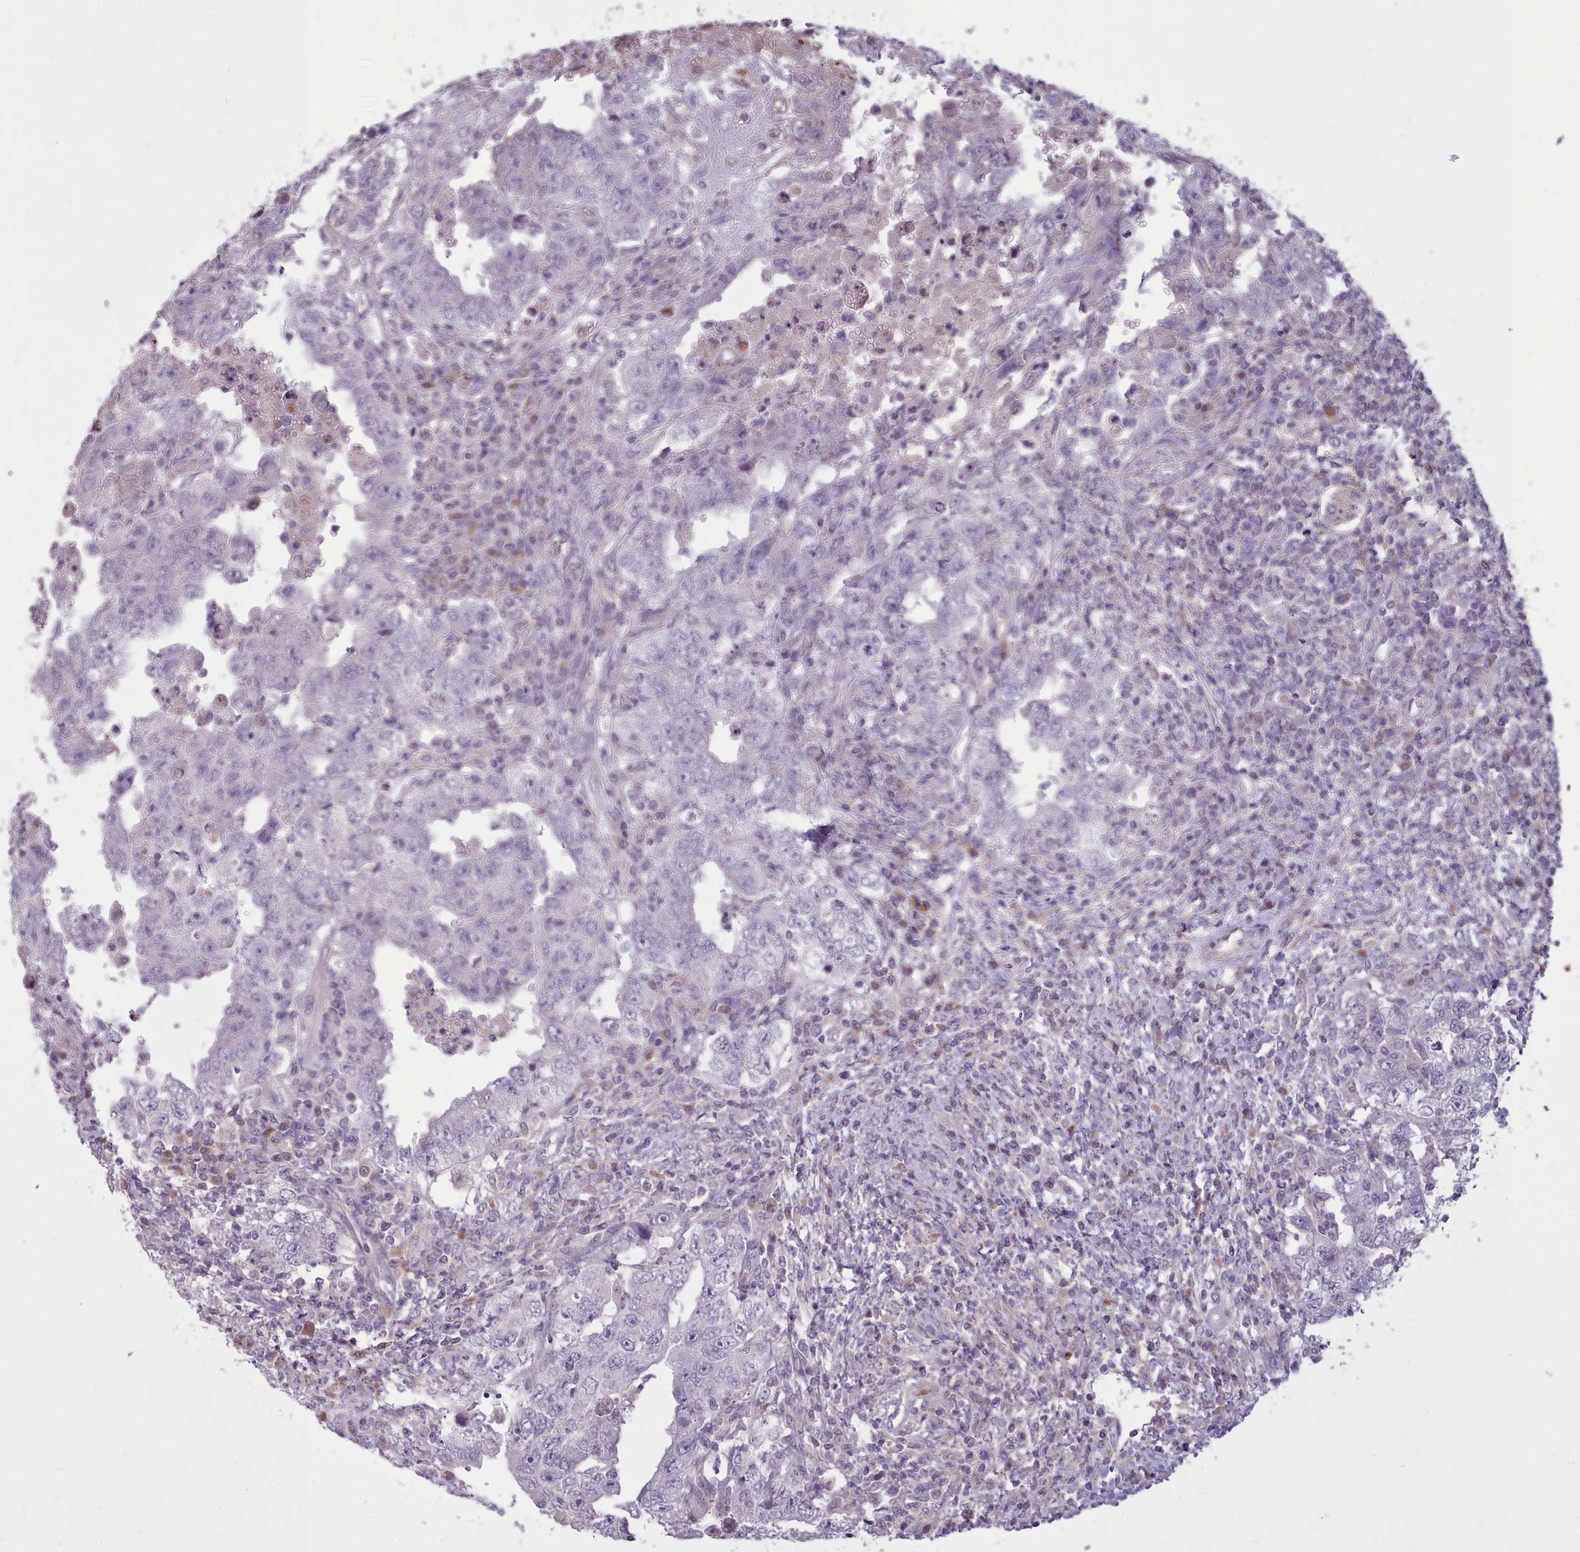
{"staining": {"intensity": "negative", "quantity": "none", "location": "none"}, "tissue": "testis cancer", "cell_type": "Tumor cells", "image_type": "cancer", "snomed": [{"axis": "morphology", "description": "Carcinoma, Embryonal, NOS"}, {"axis": "topography", "description": "Testis"}], "caption": "A photomicrograph of human embryonal carcinoma (testis) is negative for staining in tumor cells.", "gene": "NMRK1", "patient": {"sex": "male", "age": 26}}